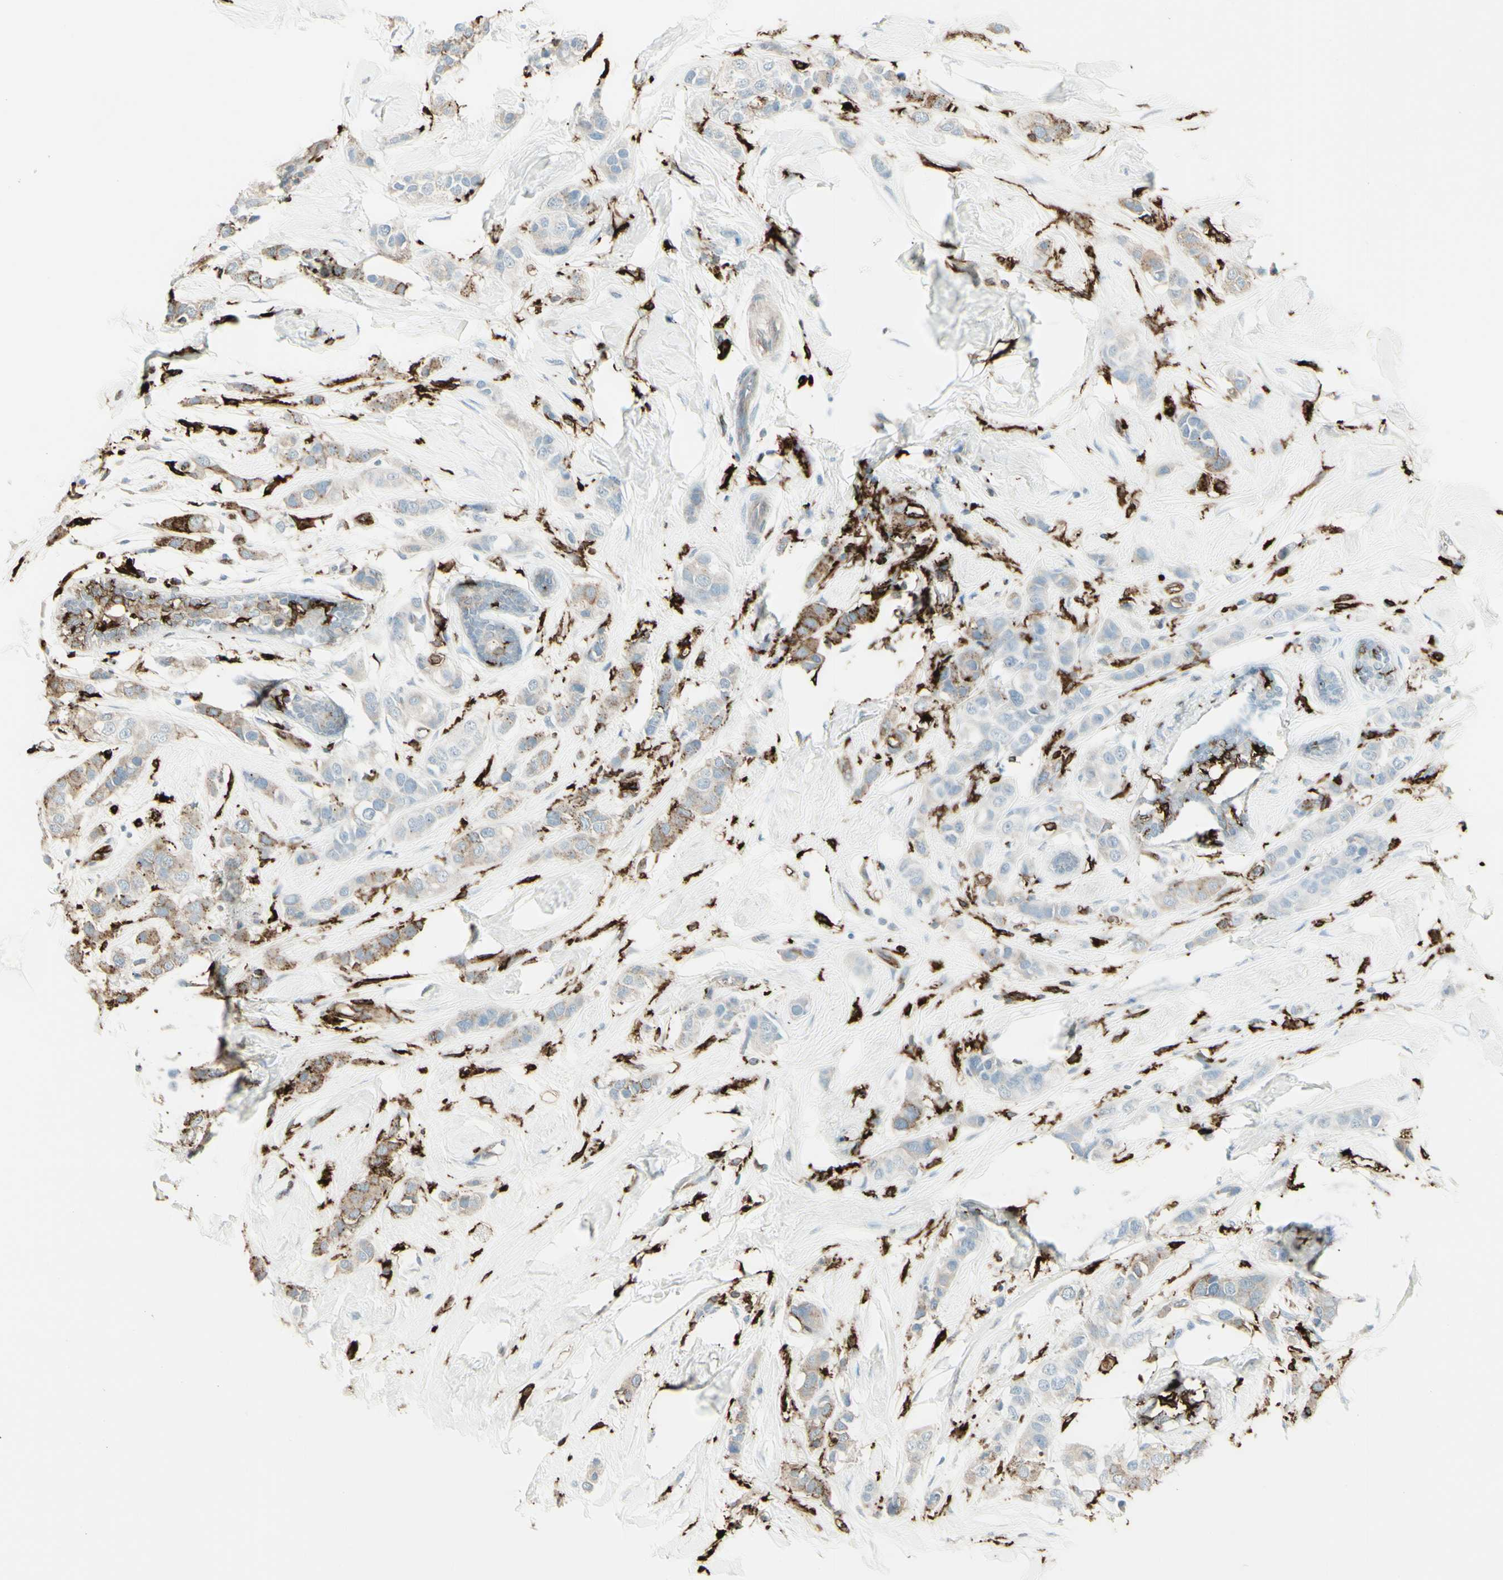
{"staining": {"intensity": "weak", "quantity": "<25%", "location": "cytoplasmic/membranous"}, "tissue": "breast cancer", "cell_type": "Tumor cells", "image_type": "cancer", "snomed": [{"axis": "morphology", "description": "Normal tissue, NOS"}, {"axis": "morphology", "description": "Duct carcinoma"}, {"axis": "topography", "description": "Breast"}], "caption": "High magnification brightfield microscopy of breast cancer (infiltrating ductal carcinoma) stained with DAB (brown) and counterstained with hematoxylin (blue): tumor cells show no significant expression.", "gene": "HLA-DPB1", "patient": {"sex": "female", "age": 50}}